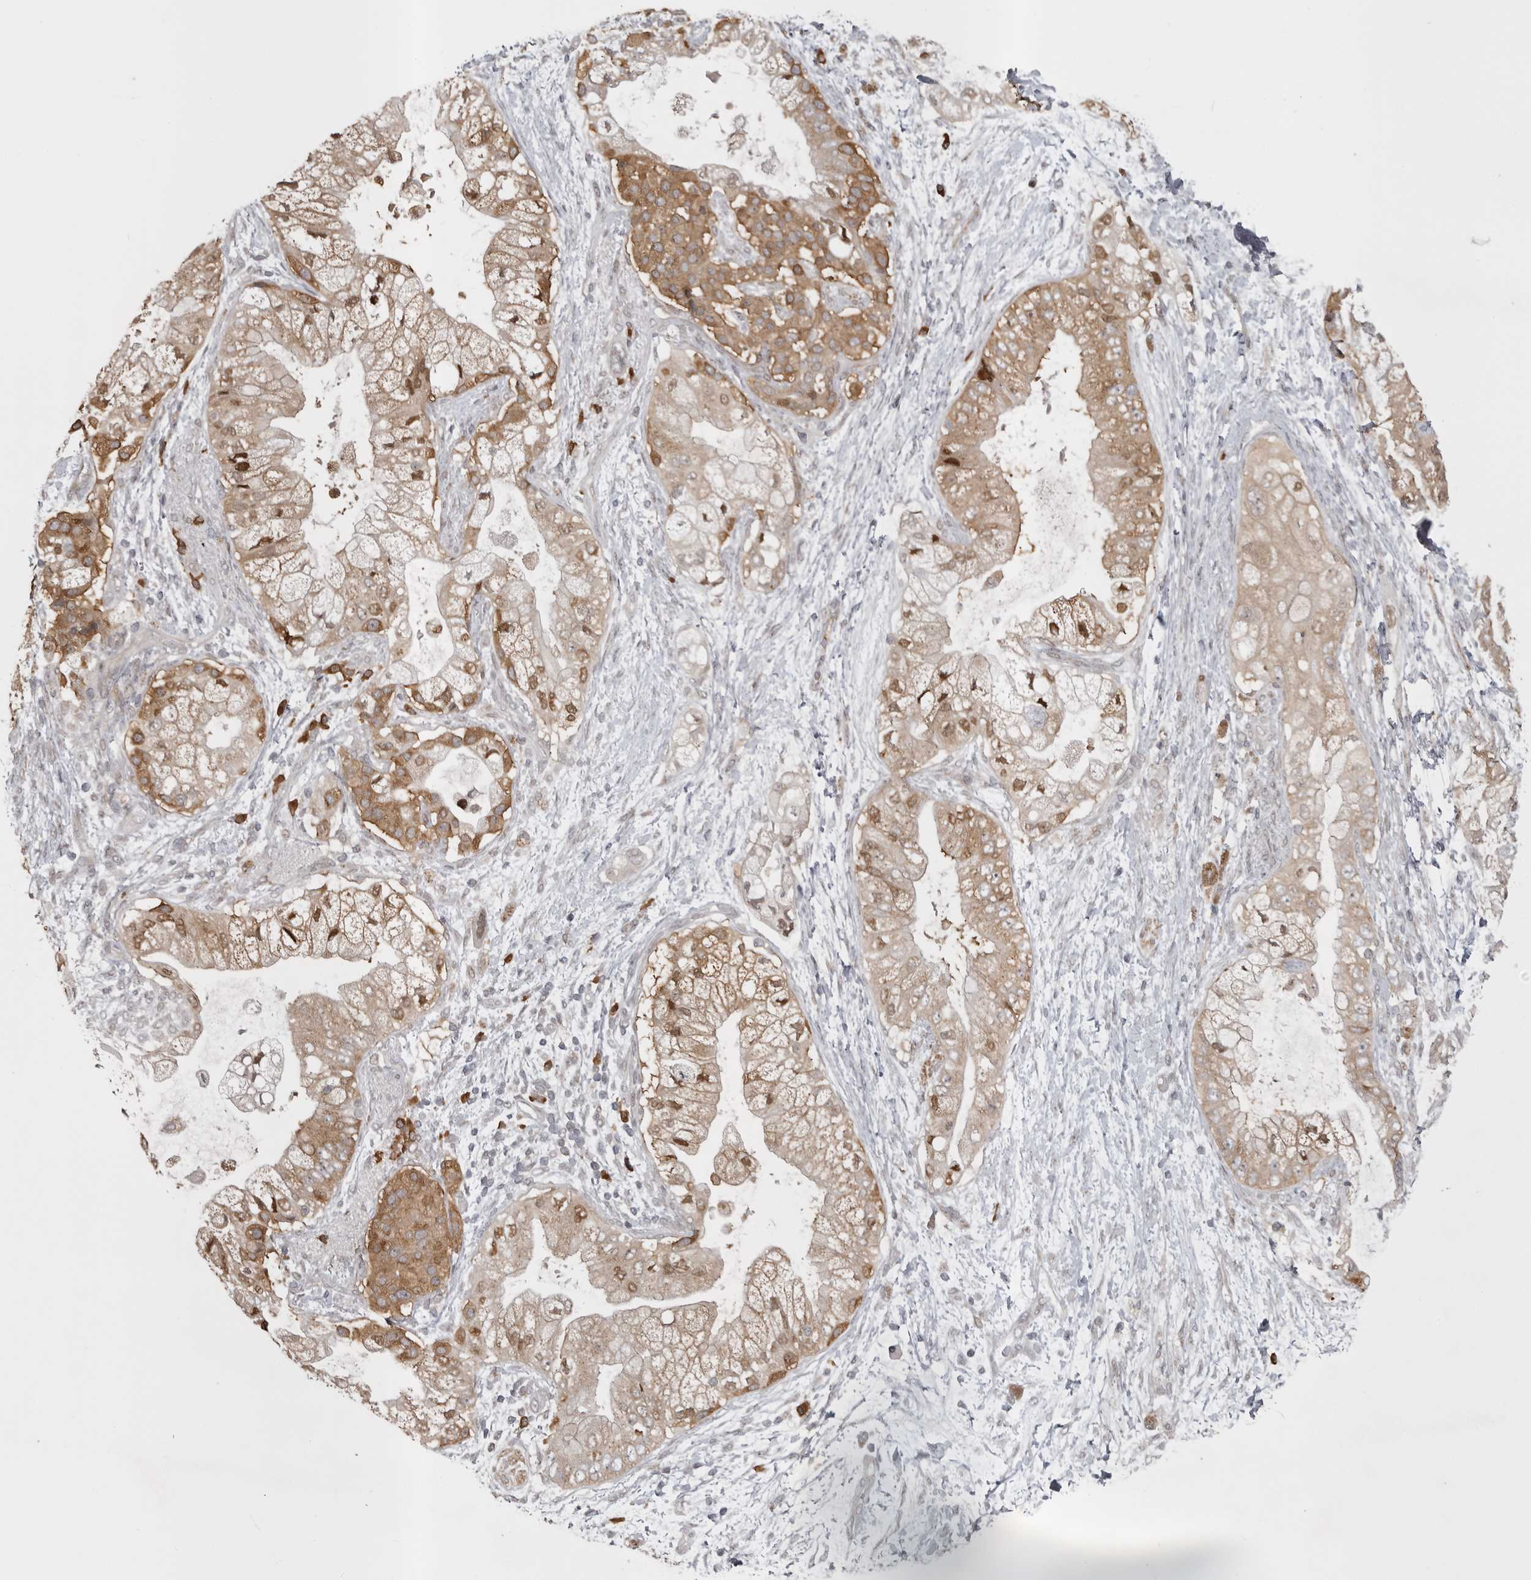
{"staining": {"intensity": "moderate", "quantity": ">75%", "location": "cytoplasmic/membranous,nuclear"}, "tissue": "pancreatic cancer", "cell_type": "Tumor cells", "image_type": "cancer", "snomed": [{"axis": "morphology", "description": "Adenocarcinoma, NOS"}, {"axis": "topography", "description": "Pancreas"}], "caption": "The immunohistochemical stain highlights moderate cytoplasmic/membranous and nuclear positivity in tumor cells of adenocarcinoma (pancreatic) tissue. The protein is shown in brown color, while the nuclei are stained blue.", "gene": "SNX16", "patient": {"sex": "male", "age": 53}}